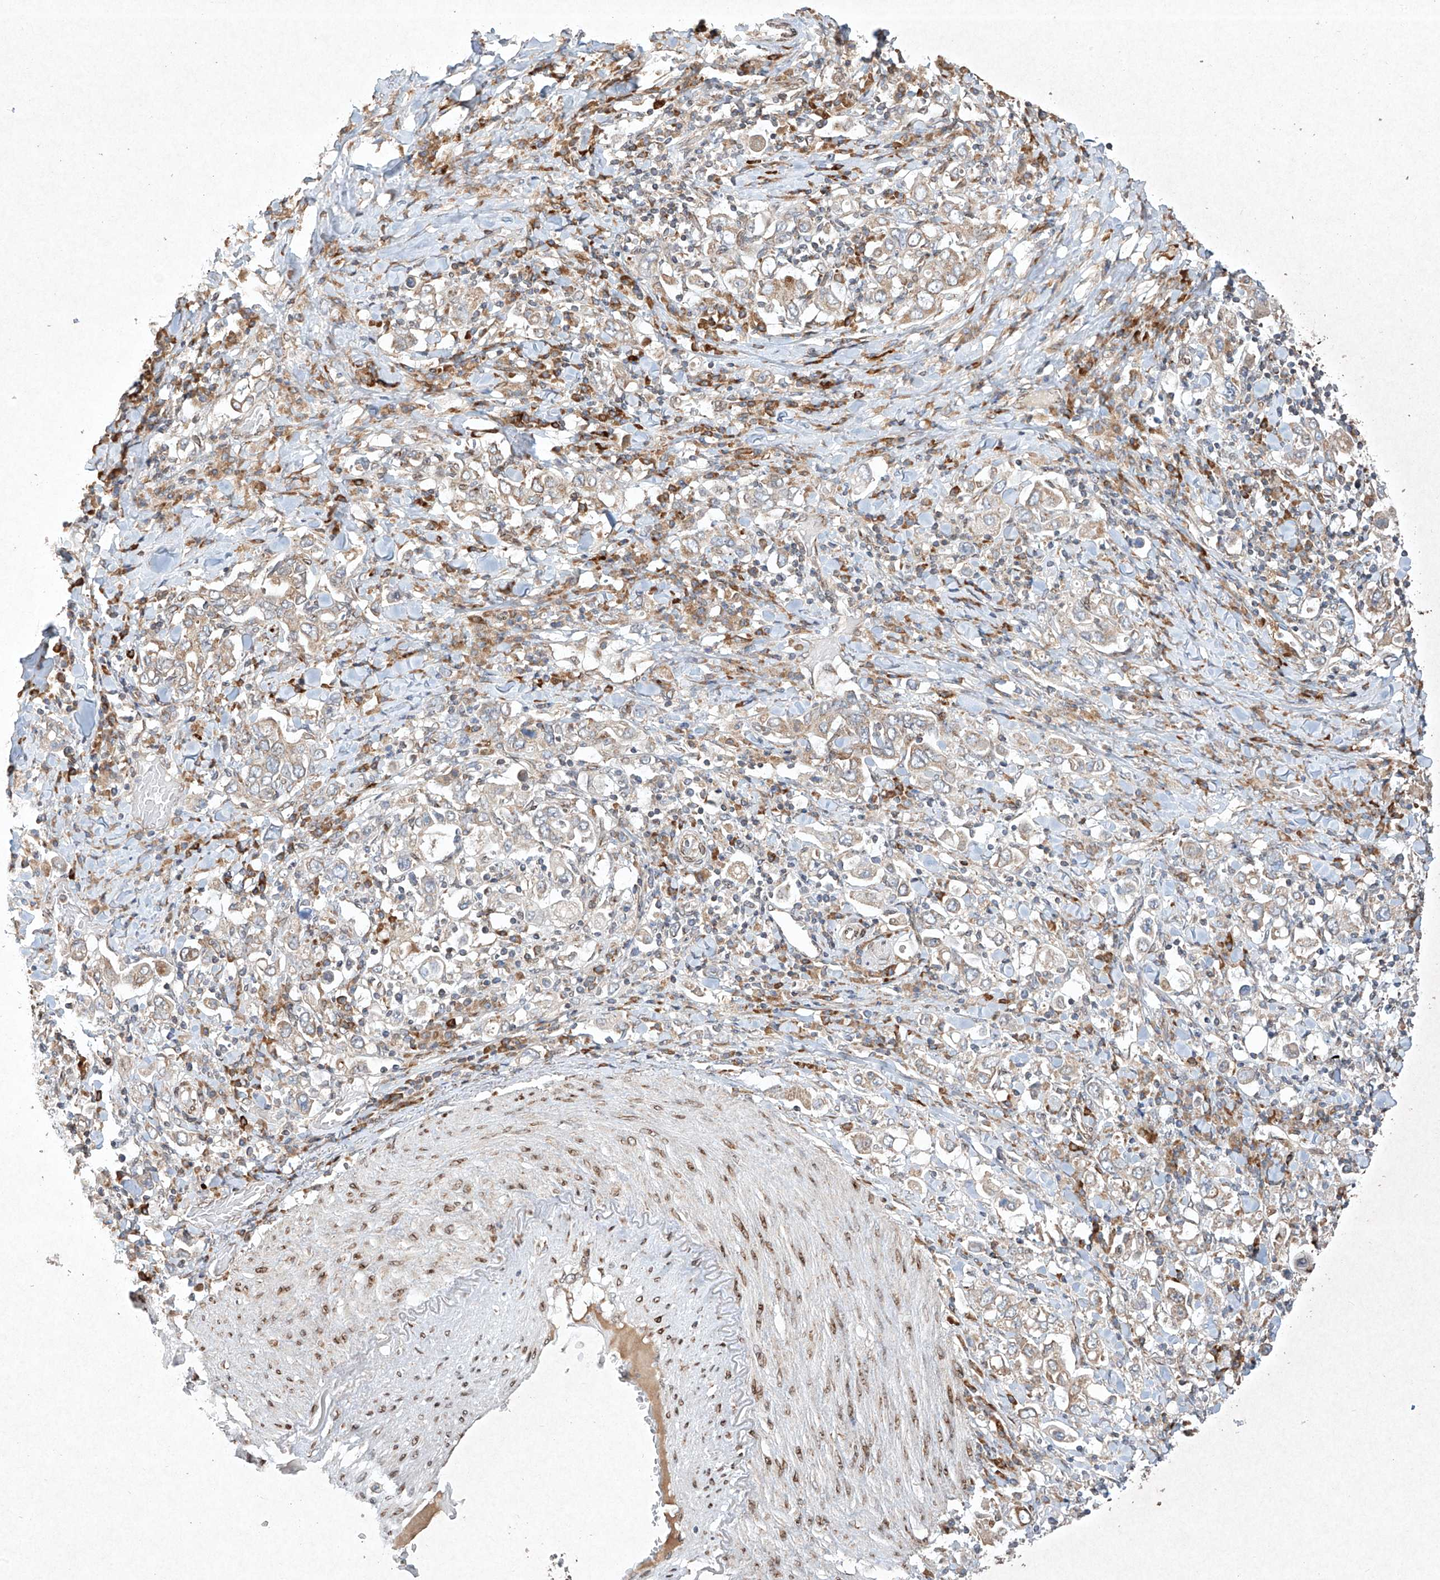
{"staining": {"intensity": "negative", "quantity": "none", "location": "none"}, "tissue": "stomach cancer", "cell_type": "Tumor cells", "image_type": "cancer", "snomed": [{"axis": "morphology", "description": "Adenocarcinoma, NOS"}, {"axis": "topography", "description": "Stomach, upper"}], "caption": "IHC photomicrograph of human adenocarcinoma (stomach) stained for a protein (brown), which reveals no staining in tumor cells.", "gene": "SEMA3B", "patient": {"sex": "male", "age": 62}}